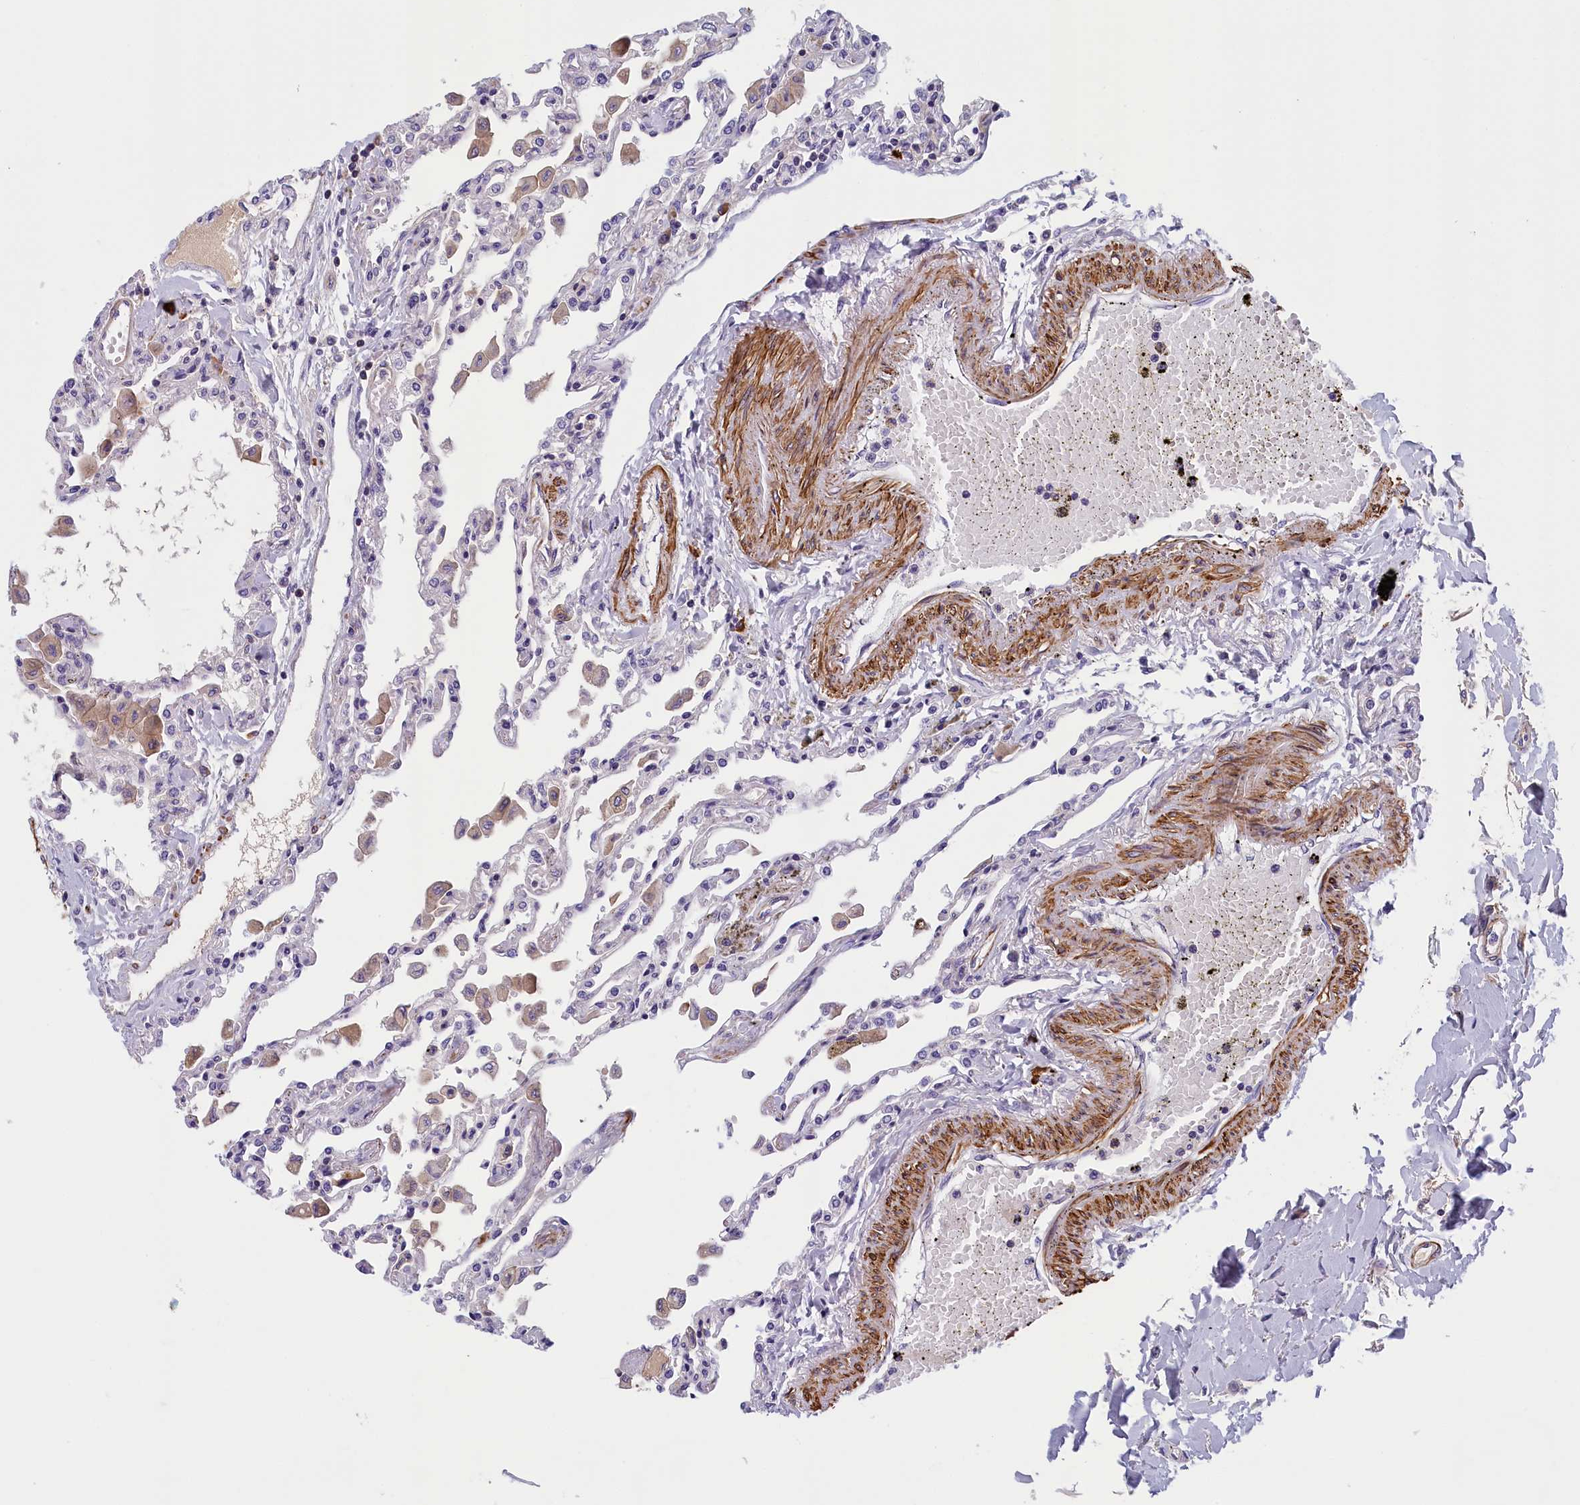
{"staining": {"intensity": "negative", "quantity": "none", "location": "none"}, "tissue": "lung", "cell_type": "Alveolar cells", "image_type": "normal", "snomed": [{"axis": "morphology", "description": "Normal tissue, NOS"}, {"axis": "topography", "description": "Bronchus"}, {"axis": "topography", "description": "Lung"}], "caption": "Immunohistochemistry image of normal lung: lung stained with DAB demonstrates no significant protein positivity in alveolar cells. (IHC, brightfield microscopy, high magnification).", "gene": "BCL2L13", "patient": {"sex": "female", "age": 49}}